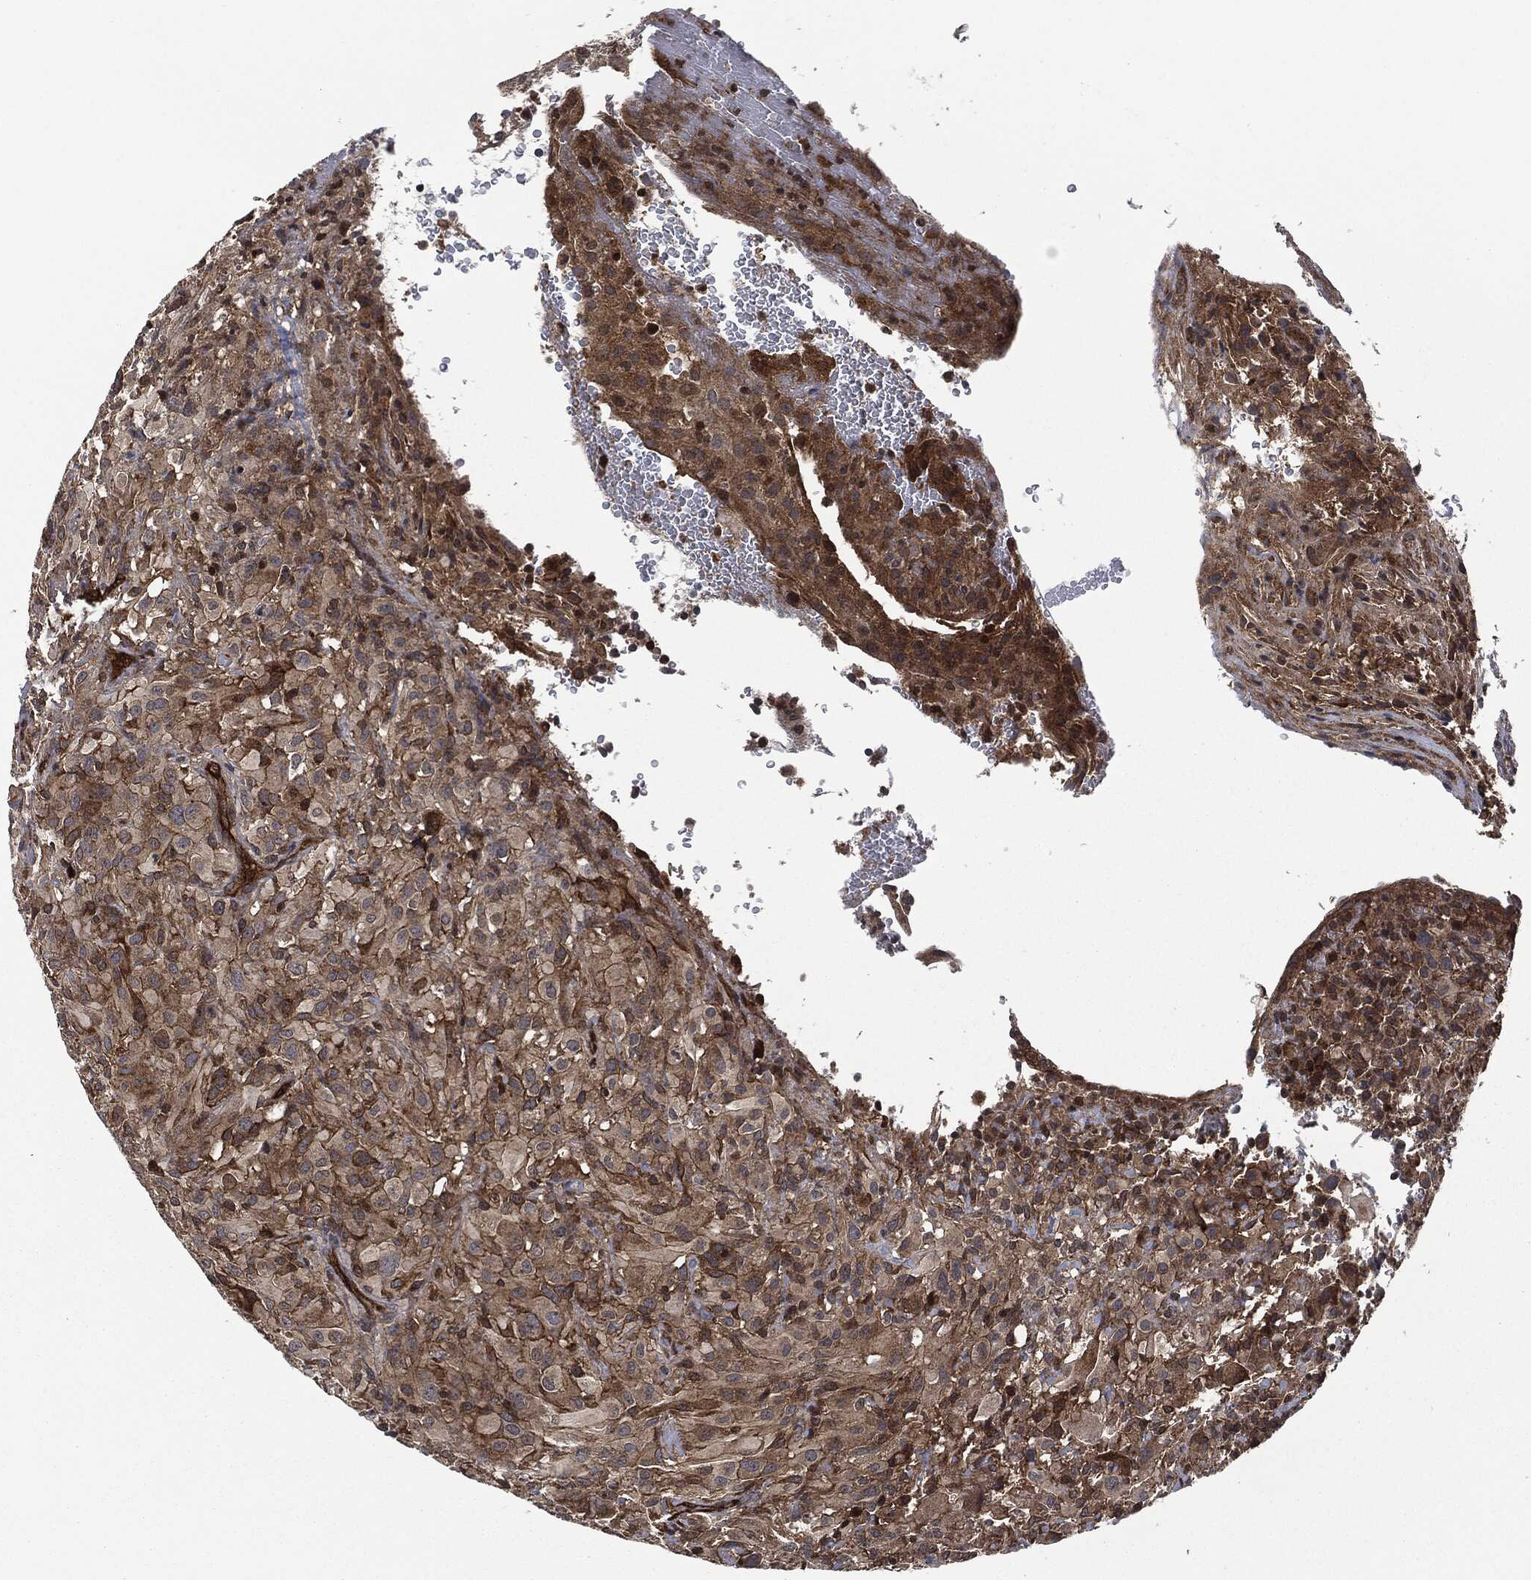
{"staining": {"intensity": "moderate", "quantity": "<25%", "location": "cytoplasmic/membranous"}, "tissue": "glioma", "cell_type": "Tumor cells", "image_type": "cancer", "snomed": [{"axis": "morphology", "description": "Glioma, malignant, High grade"}, {"axis": "topography", "description": "Cerebral cortex"}], "caption": "Tumor cells show low levels of moderate cytoplasmic/membranous staining in approximately <25% of cells in malignant glioma (high-grade). Immunohistochemistry (ihc) stains the protein in brown and the nuclei are stained blue.", "gene": "HRAS", "patient": {"sex": "male", "age": 35}}